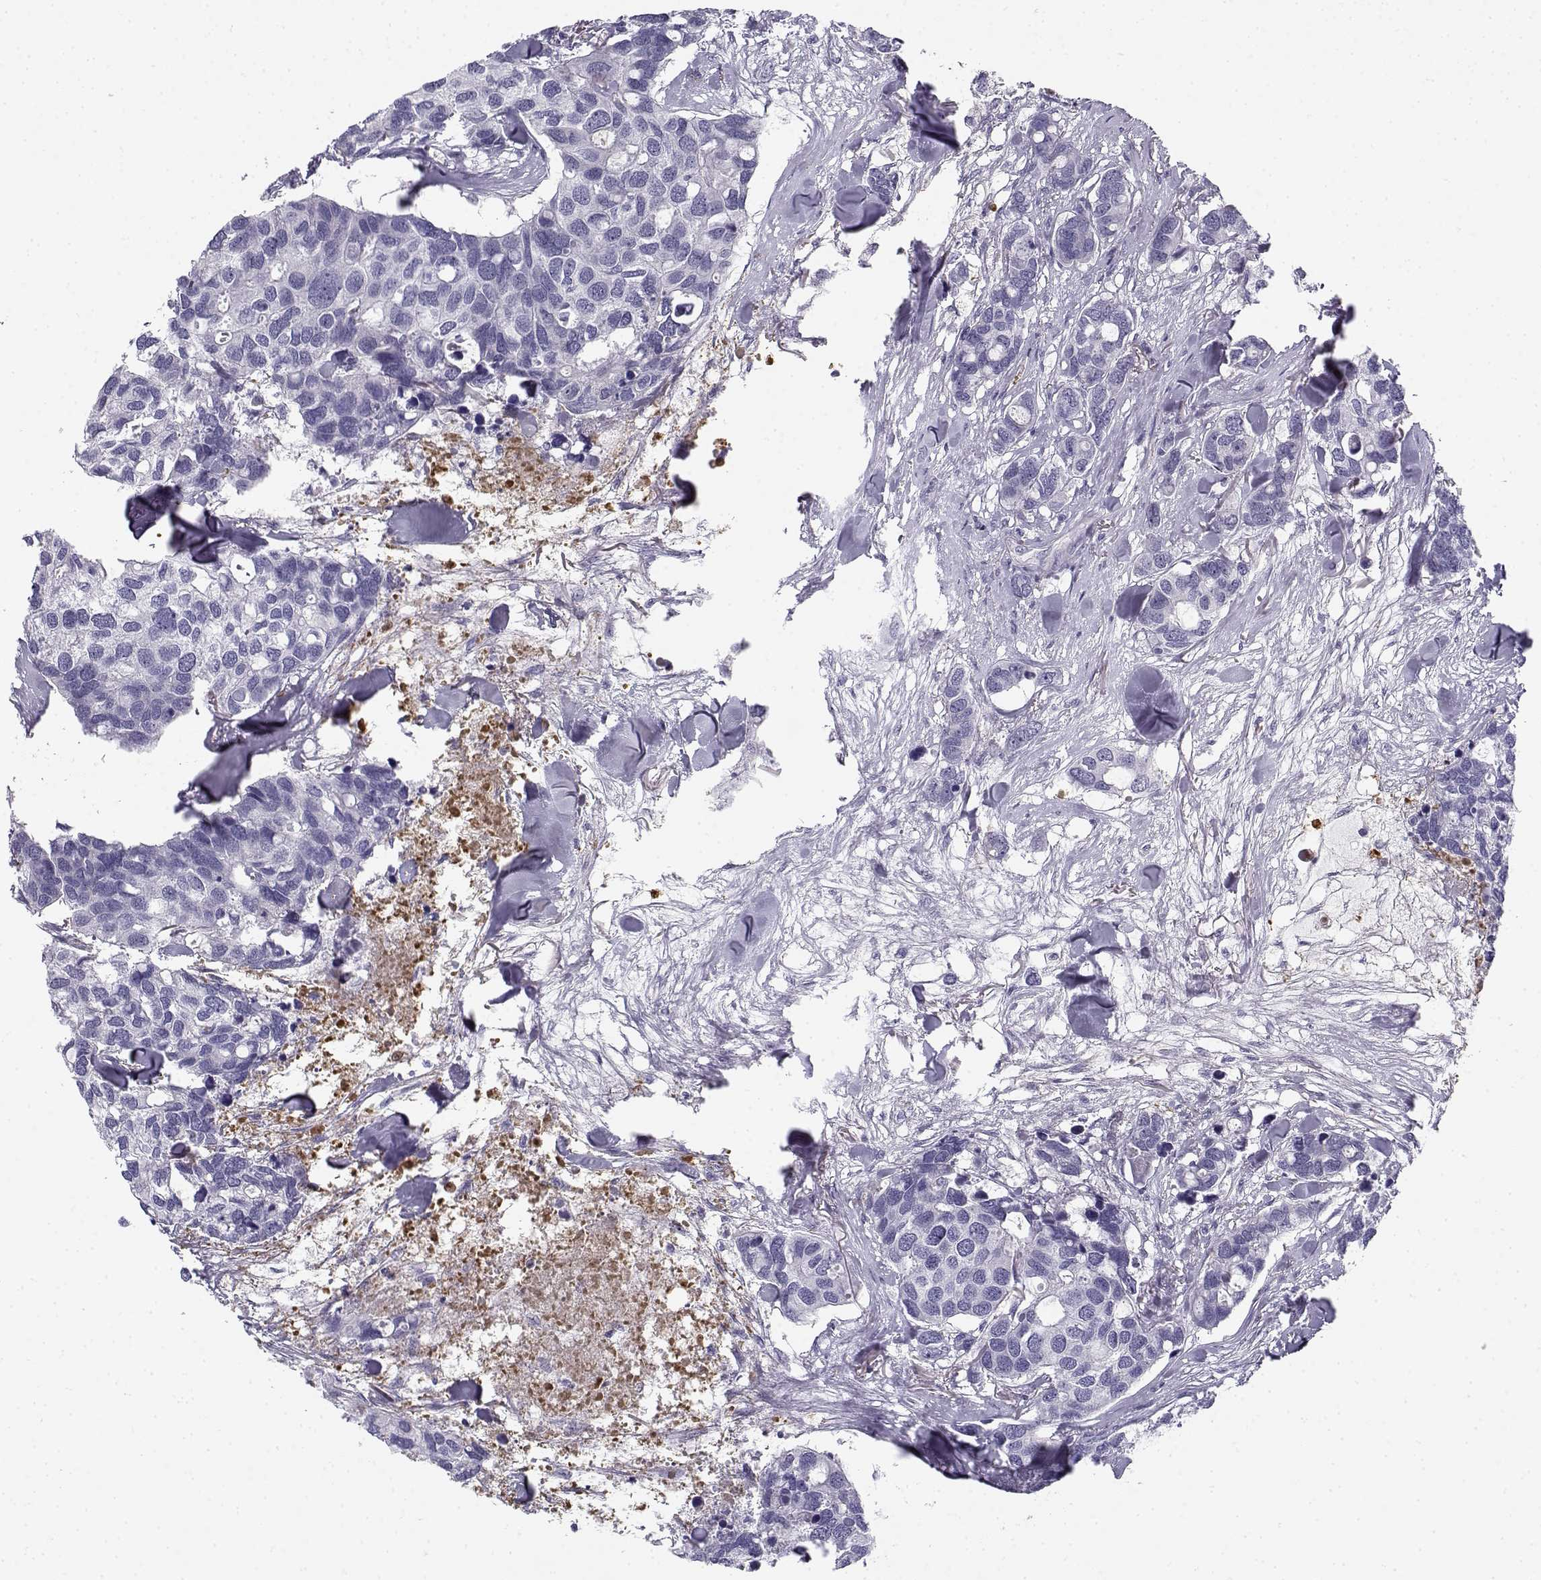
{"staining": {"intensity": "negative", "quantity": "none", "location": "none"}, "tissue": "breast cancer", "cell_type": "Tumor cells", "image_type": "cancer", "snomed": [{"axis": "morphology", "description": "Duct carcinoma"}, {"axis": "topography", "description": "Breast"}], "caption": "Immunohistochemical staining of intraductal carcinoma (breast) reveals no significant staining in tumor cells.", "gene": "CREB3L3", "patient": {"sex": "female", "age": 83}}